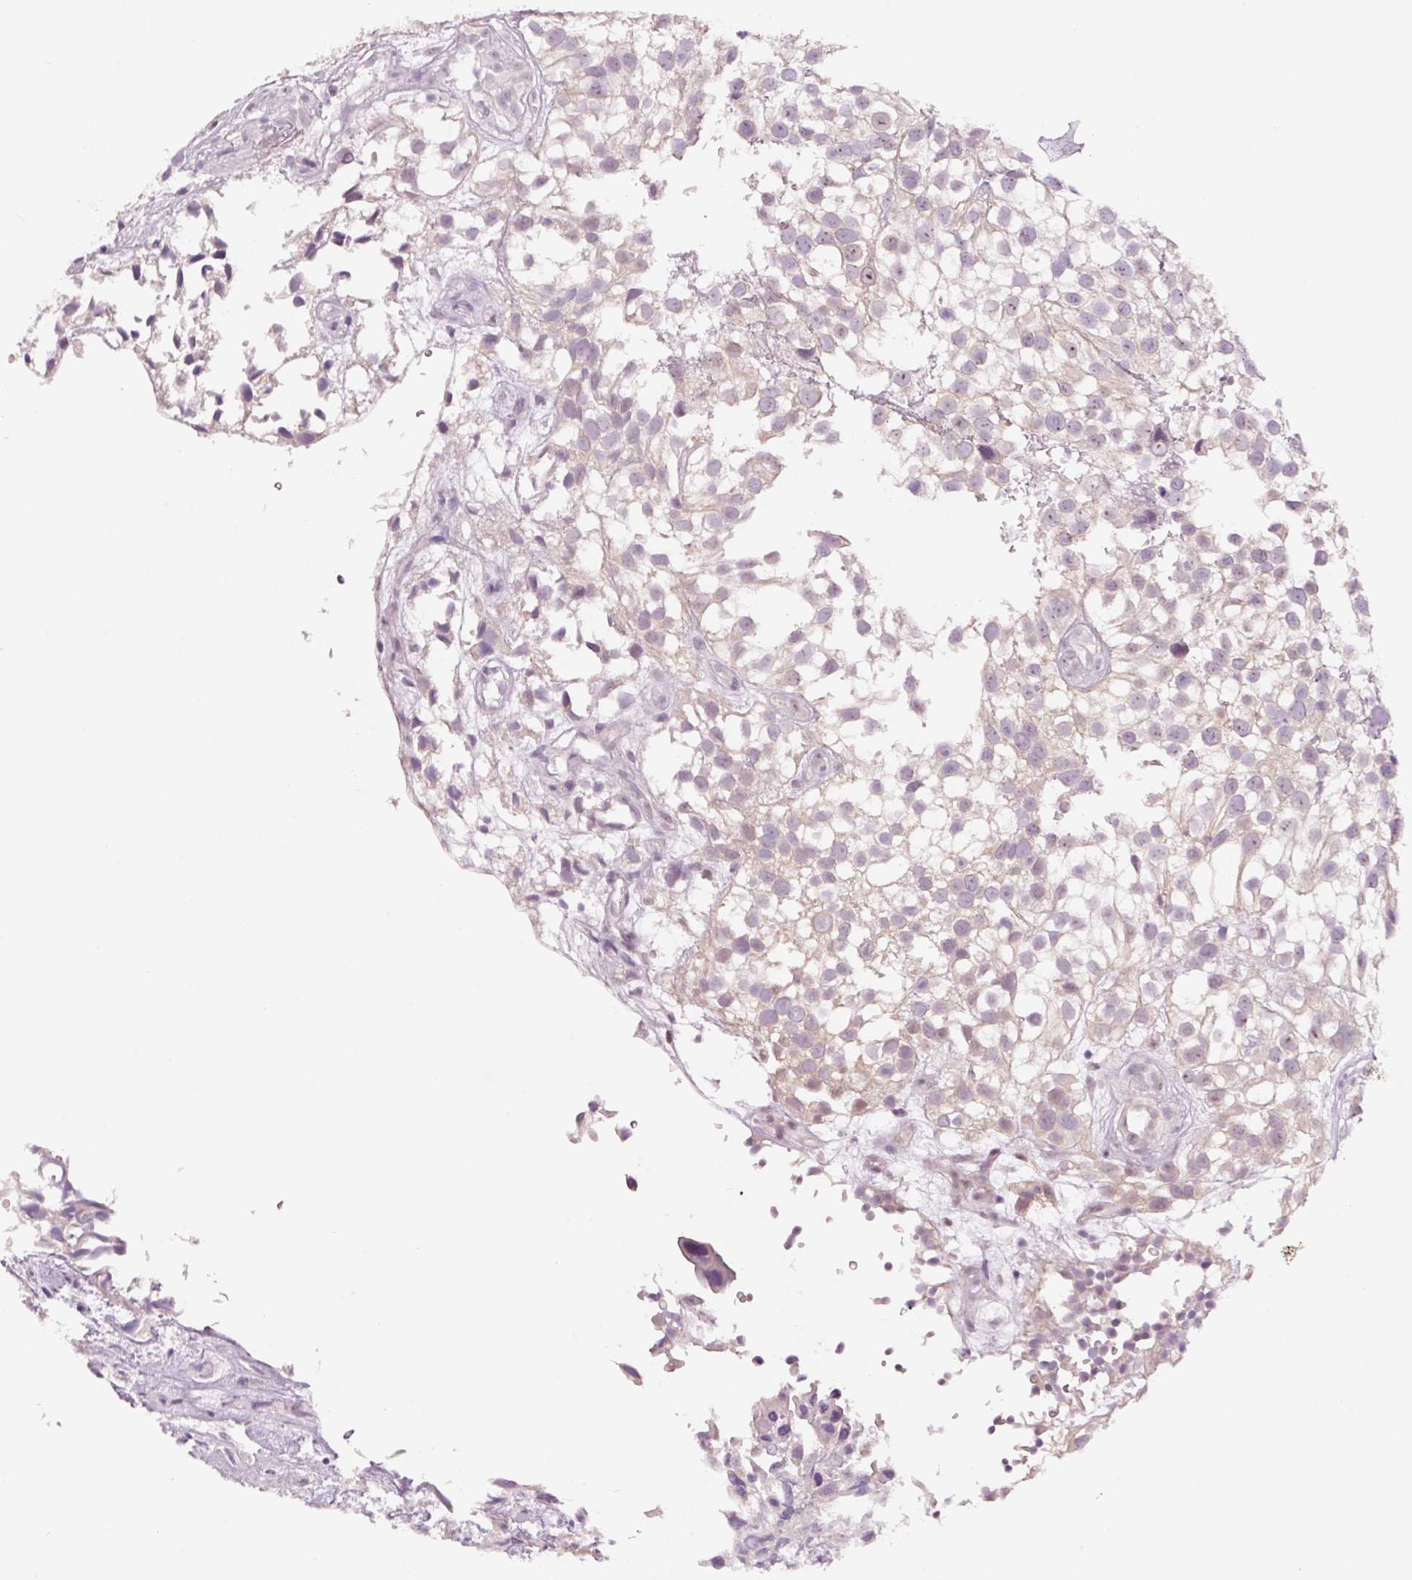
{"staining": {"intensity": "negative", "quantity": "none", "location": "none"}, "tissue": "urothelial cancer", "cell_type": "Tumor cells", "image_type": "cancer", "snomed": [{"axis": "morphology", "description": "Urothelial carcinoma, High grade"}, {"axis": "topography", "description": "Urinary bladder"}], "caption": "Tumor cells show no significant protein staining in high-grade urothelial carcinoma. (DAB immunohistochemistry with hematoxylin counter stain).", "gene": "GCG", "patient": {"sex": "male", "age": 56}}